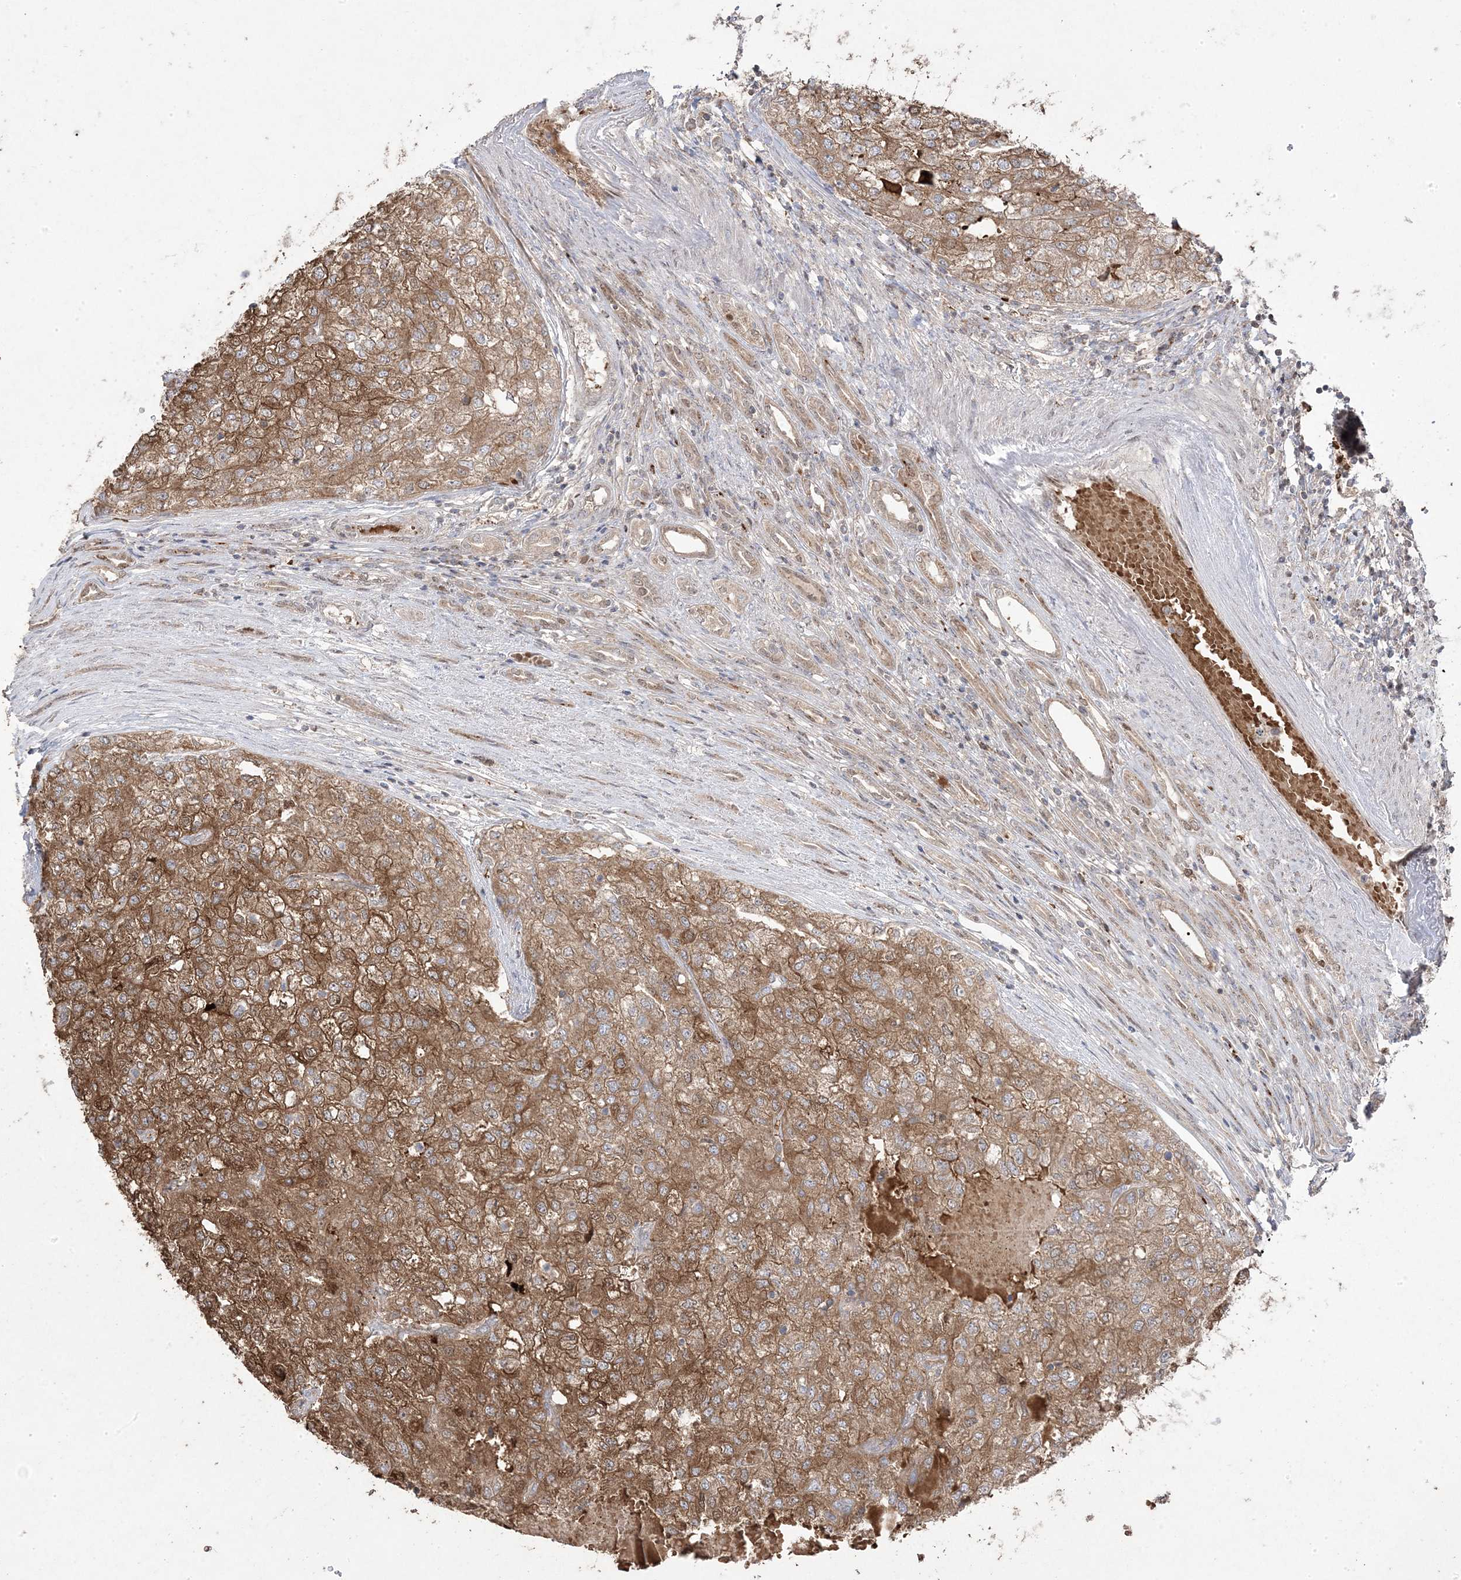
{"staining": {"intensity": "moderate", "quantity": ">75%", "location": "cytoplasmic/membranous"}, "tissue": "renal cancer", "cell_type": "Tumor cells", "image_type": "cancer", "snomed": [{"axis": "morphology", "description": "Adenocarcinoma, NOS"}, {"axis": "topography", "description": "Kidney"}], "caption": "Renal cancer (adenocarcinoma) stained with a protein marker displays moderate staining in tumor cells.", "gene": "PPOX", "patient": {"sex": "female", "age": 54}}